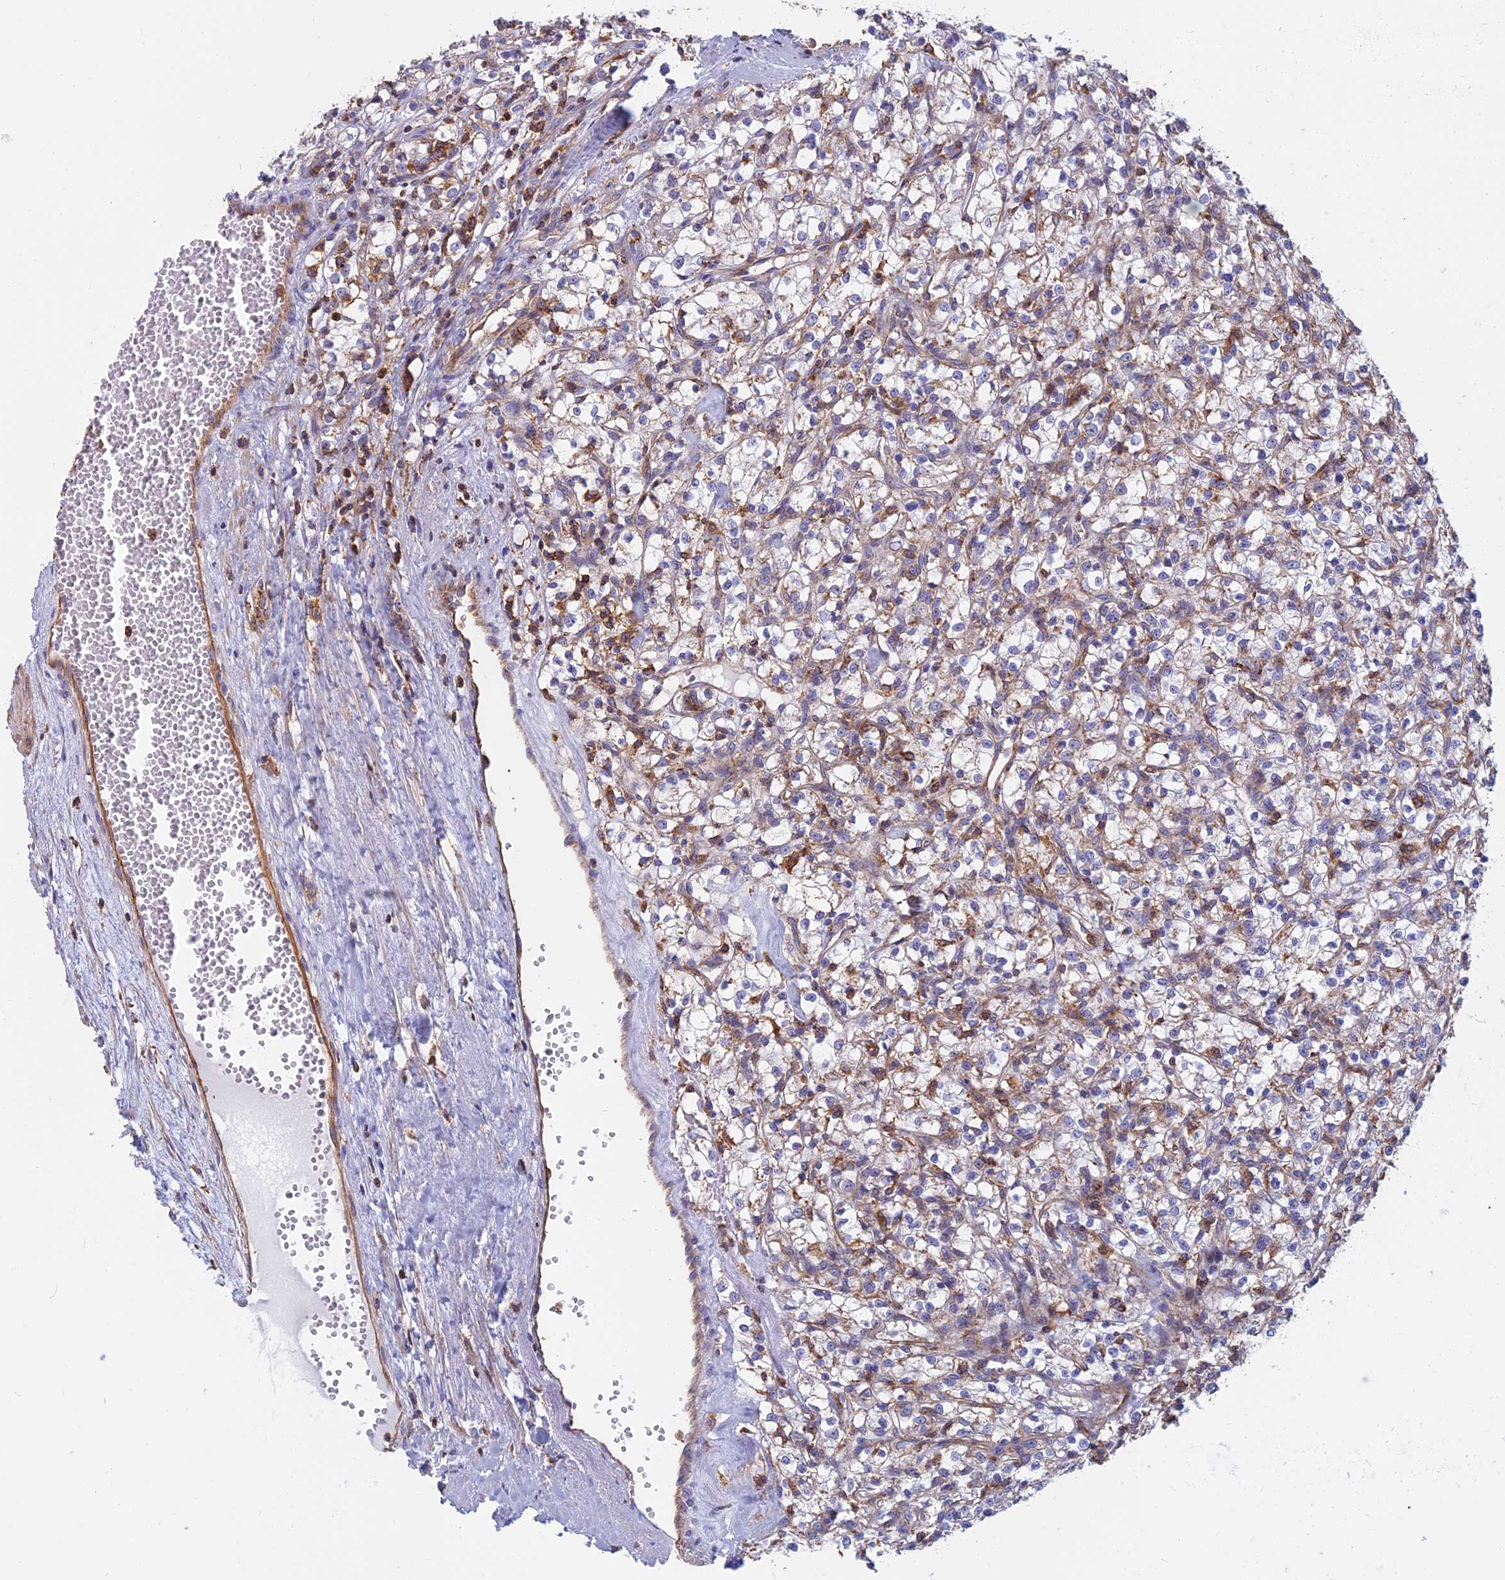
{"staining": {"intensity": "moderate", "quantity": "<25%", "location": "cytoplasmic/membranous"}, "tissue": "renal cancer", "cell_type": "Tumor cells", "image_type": "cancer", "snomed": [{"axis": "morphology", "description": "Adenocarcinoma, NOS"}, {"axis": "topography", "description": "Kidney"}], "caption": "There is low levels of moderate cytoplasmic/membranous staining in tumor cells of renal cancer, as demonstrated by immunohistochemical staining (brown color).", "gene": "HSD17B8", "patient": {"sex": "female", "age": 59}}